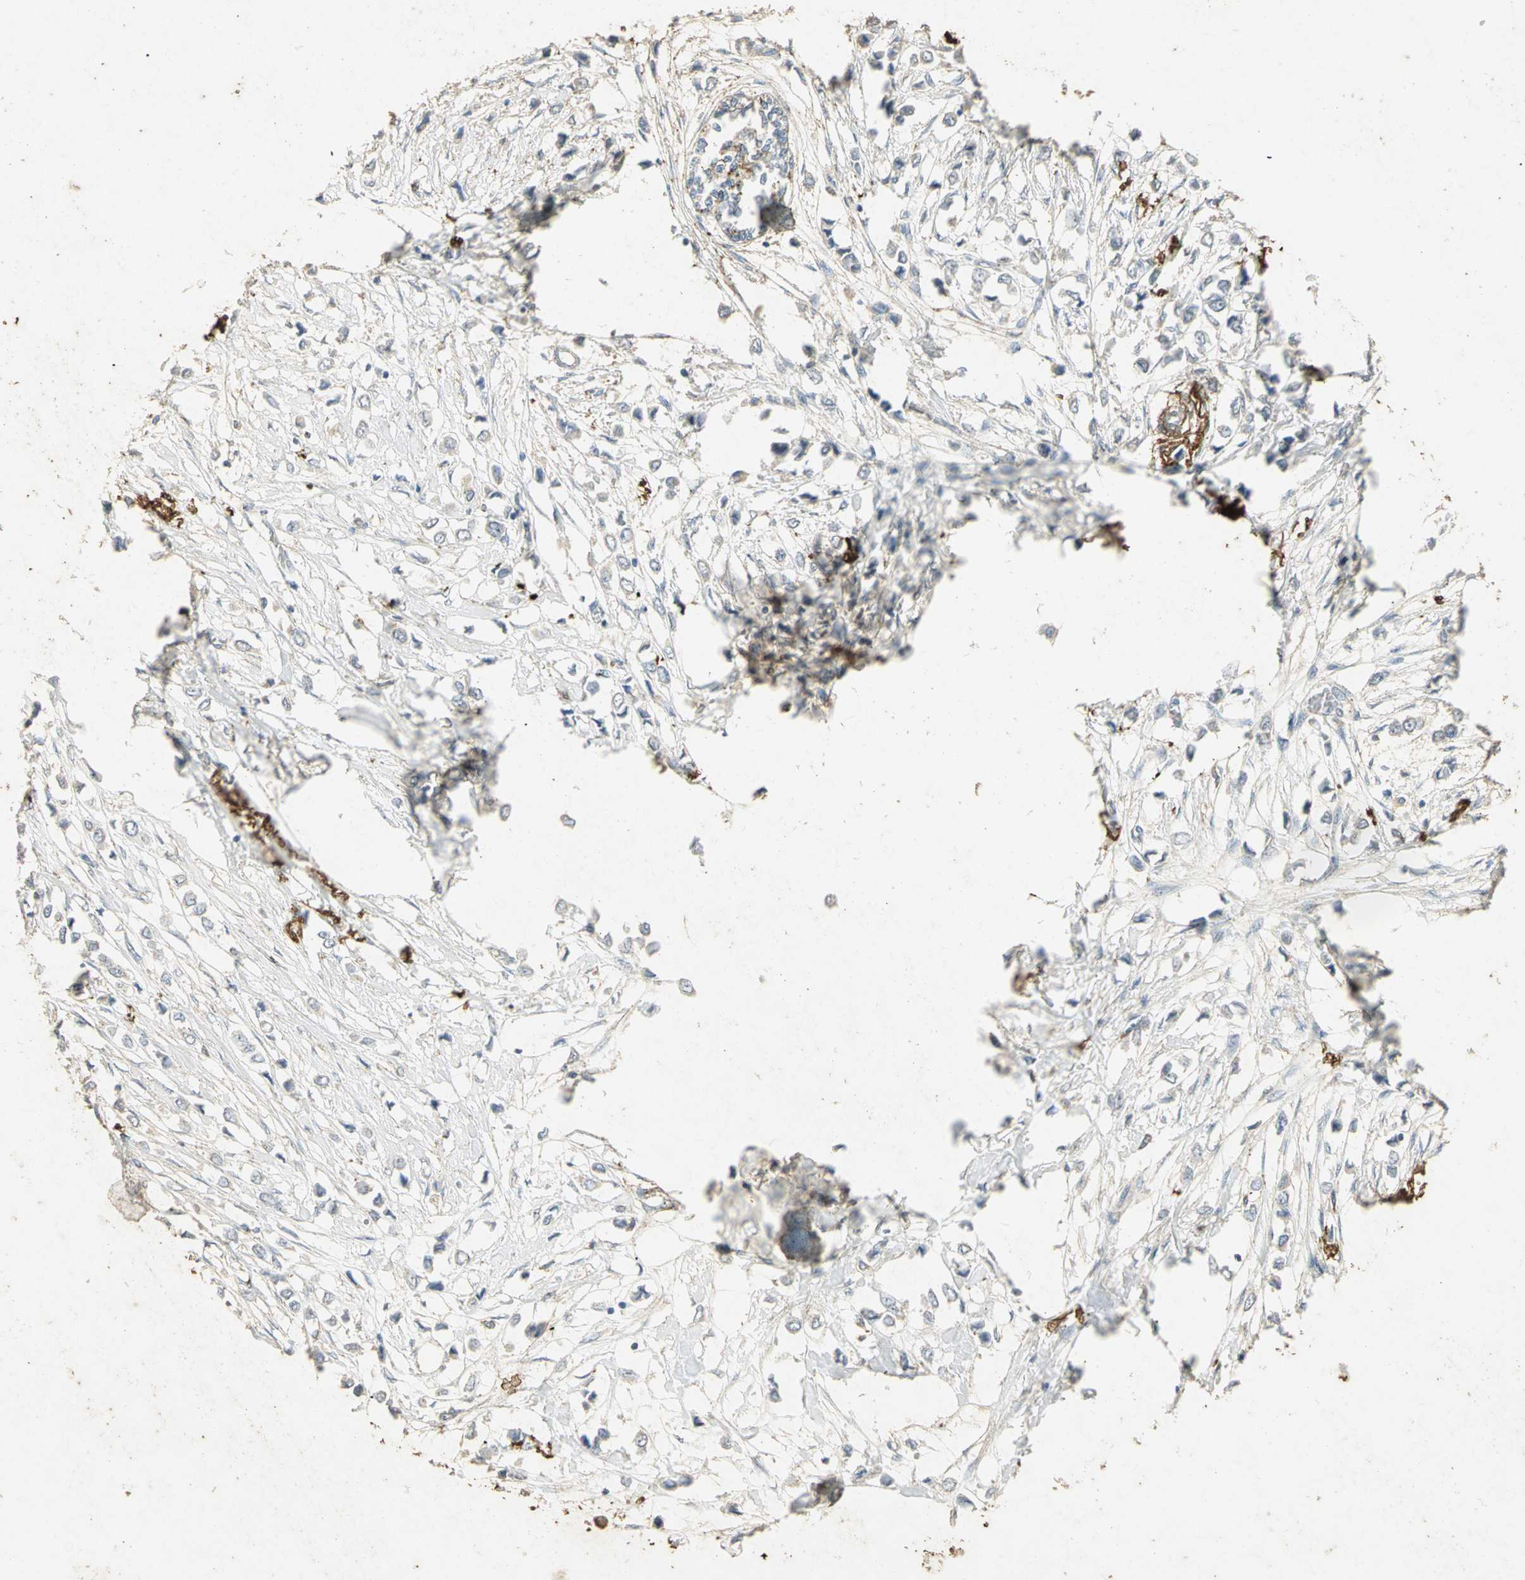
{"staining": {"intensity": "negative", "quantity": "none", "location": "none"}, "tissue": "breast cancer", "cell_type": "Tumor cells", "image_type": "cancer", "snomed": [{"axis": "morphology", "description": "Lobular carcinoma"}, {"axis": "topography", "description": "Breast"}], "caption": "Immunohistochemistry (IHC) image of neoplastic tissue: human lobular carcinoma (breast) stained with DAB (3,3'-diaminobenzidine) shows no significant protein expression in tumor cells.", "gene": "ASB9", "patient": {"sex": "female", "age": 51}}